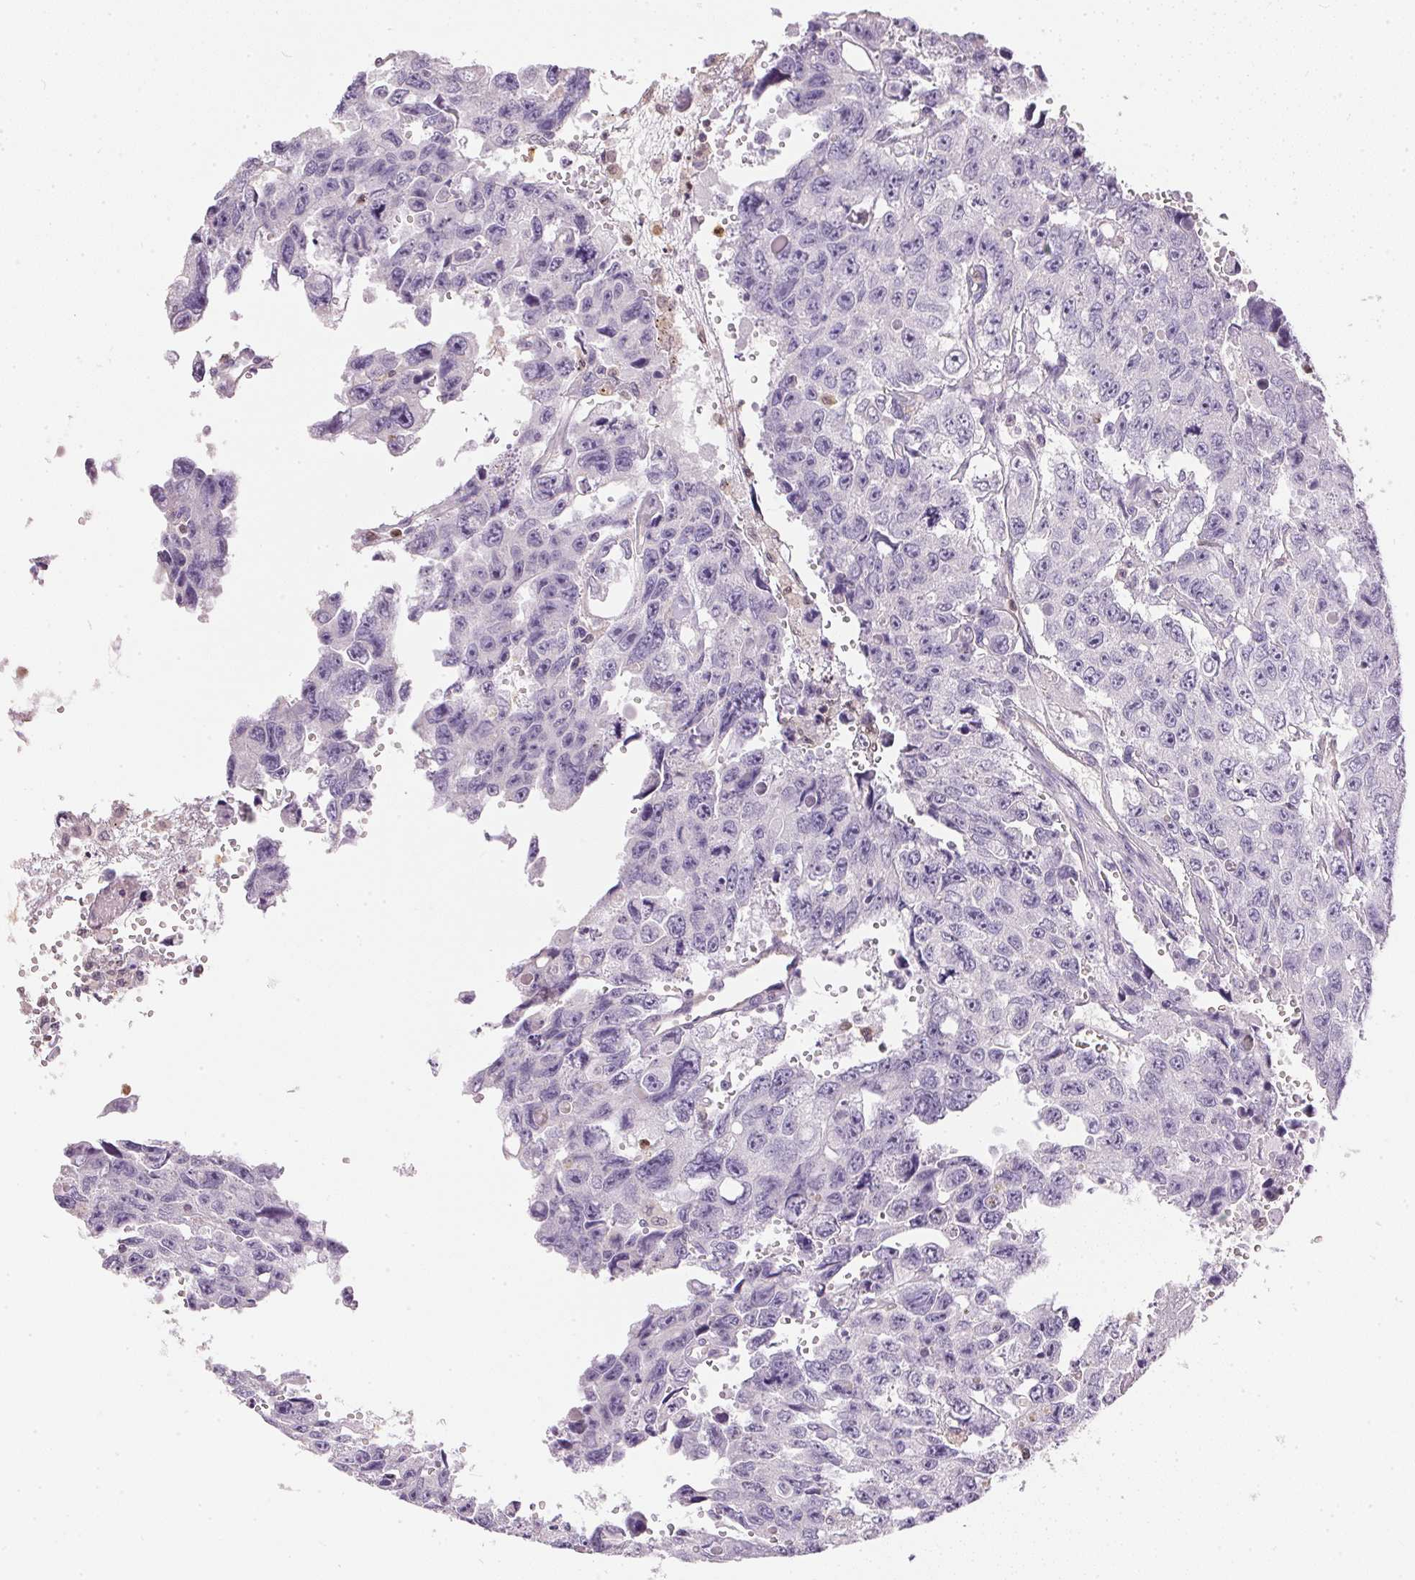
{"staining": {"intensity": "negative", "quantity": "none", "location": "none"}, "tissue": "testis cancer", "cell_type": "Tumor cells", "image_type": "cancer", "snomed": [{"axis": "morphology", "description": "Seminoma, NOS"}, {"axis": "topography", "description": "Testis"}], "caption": "Immunohistochemical staining of human seminoma (testis) exhibits no significant staining in tumor cells.", "gene": "S100A3", "patient": {"sex": "male", "age": 26}}